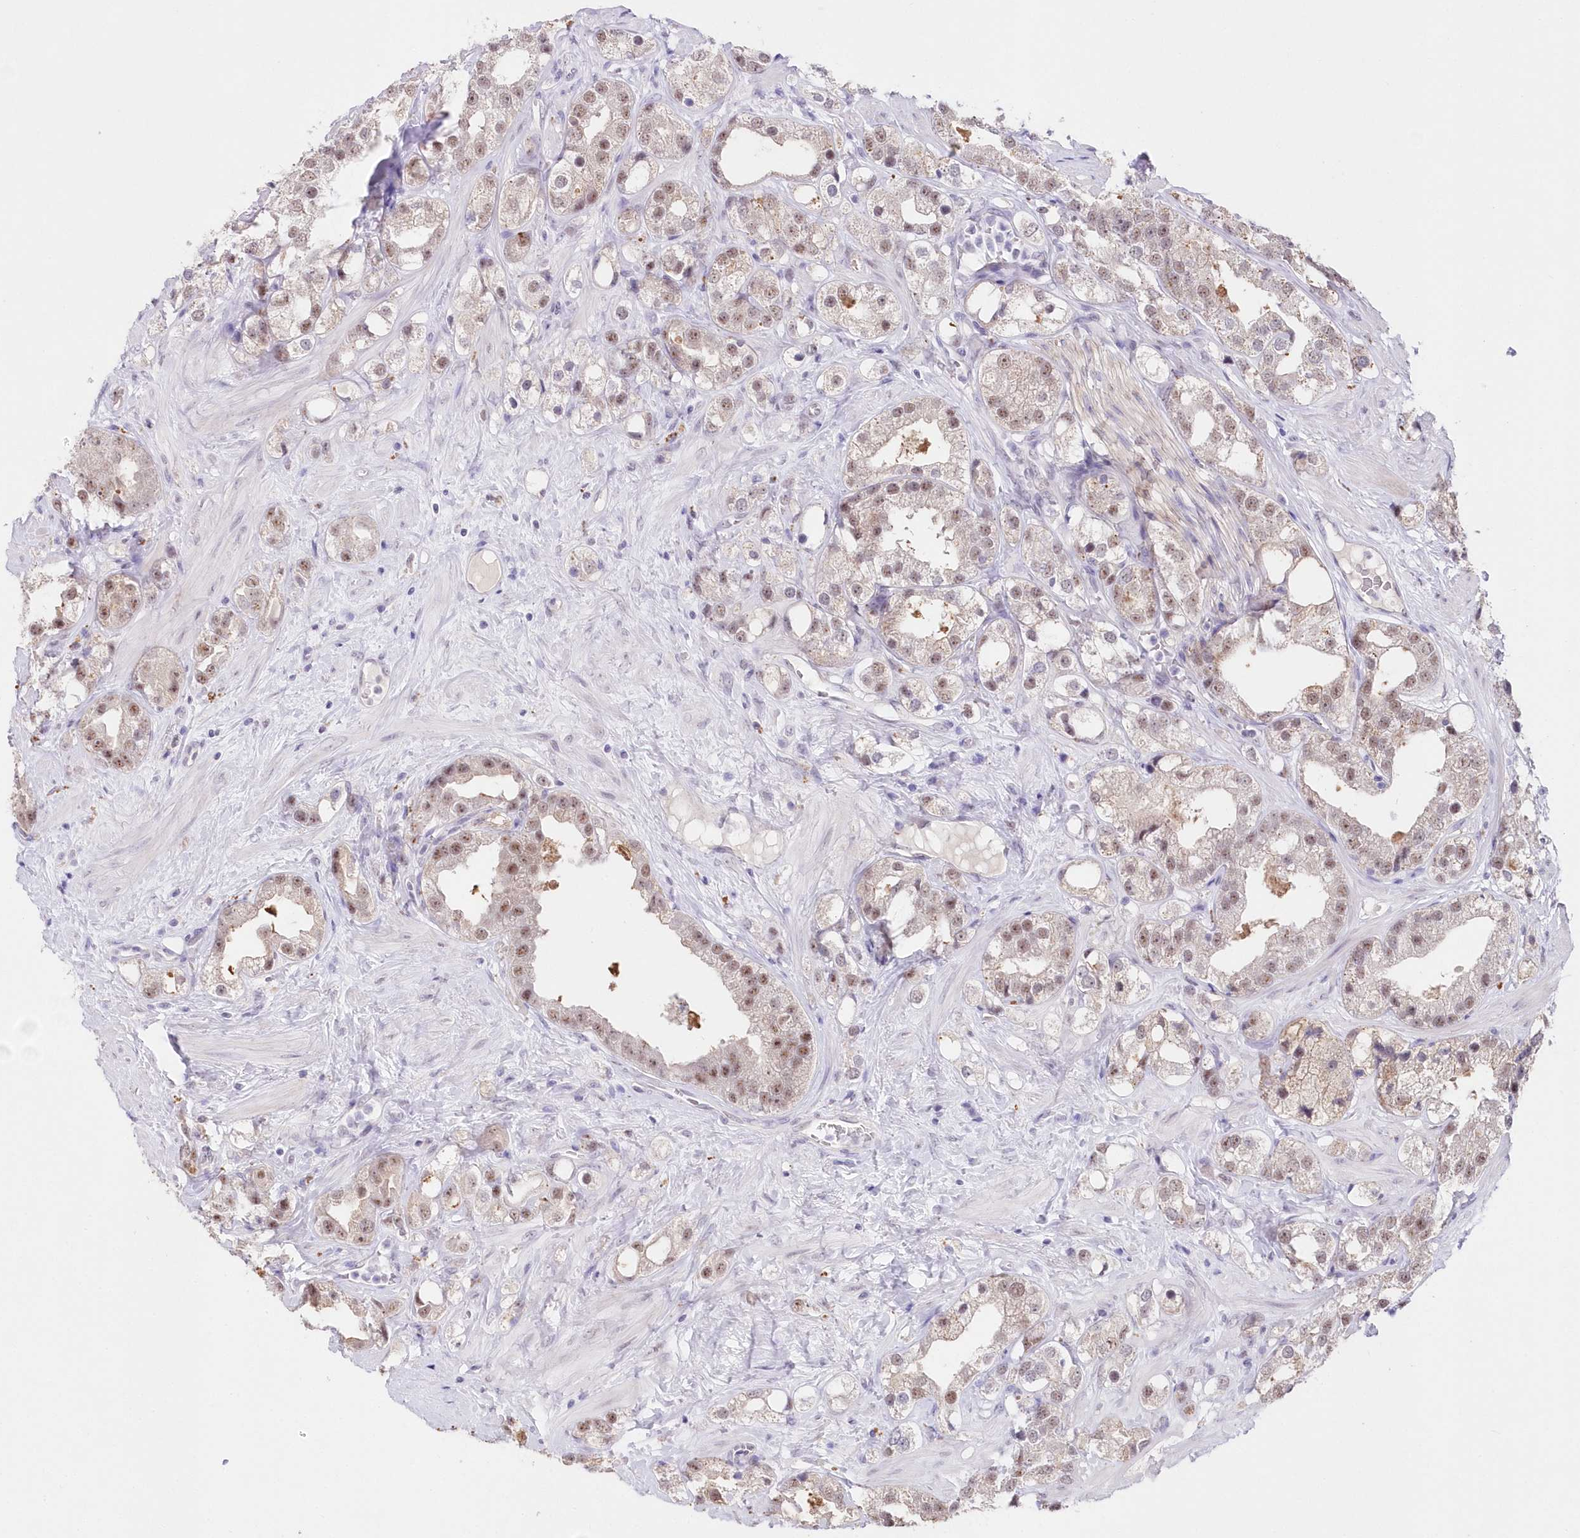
{"staining": {"intensity": "moderate", "quantity": "25%-75%", "location": "nuclear"}, "tissue": "prostate cancer", "cell_type": "Tumor cells", "image_type": "cancer", "snomed": [{"axis": "morphology", "description": "Adenocarcinoma, NOS"}, {"axis": "topography", "description": "Prostate"}], "caption": "Protein expression by IHC exhibits moderate nuclear staining in about 25%-75% of tumor cells in prostate adenocarcinoma.", "gene": "RBM27", "patient": {"sex": "male", "age": 79}}